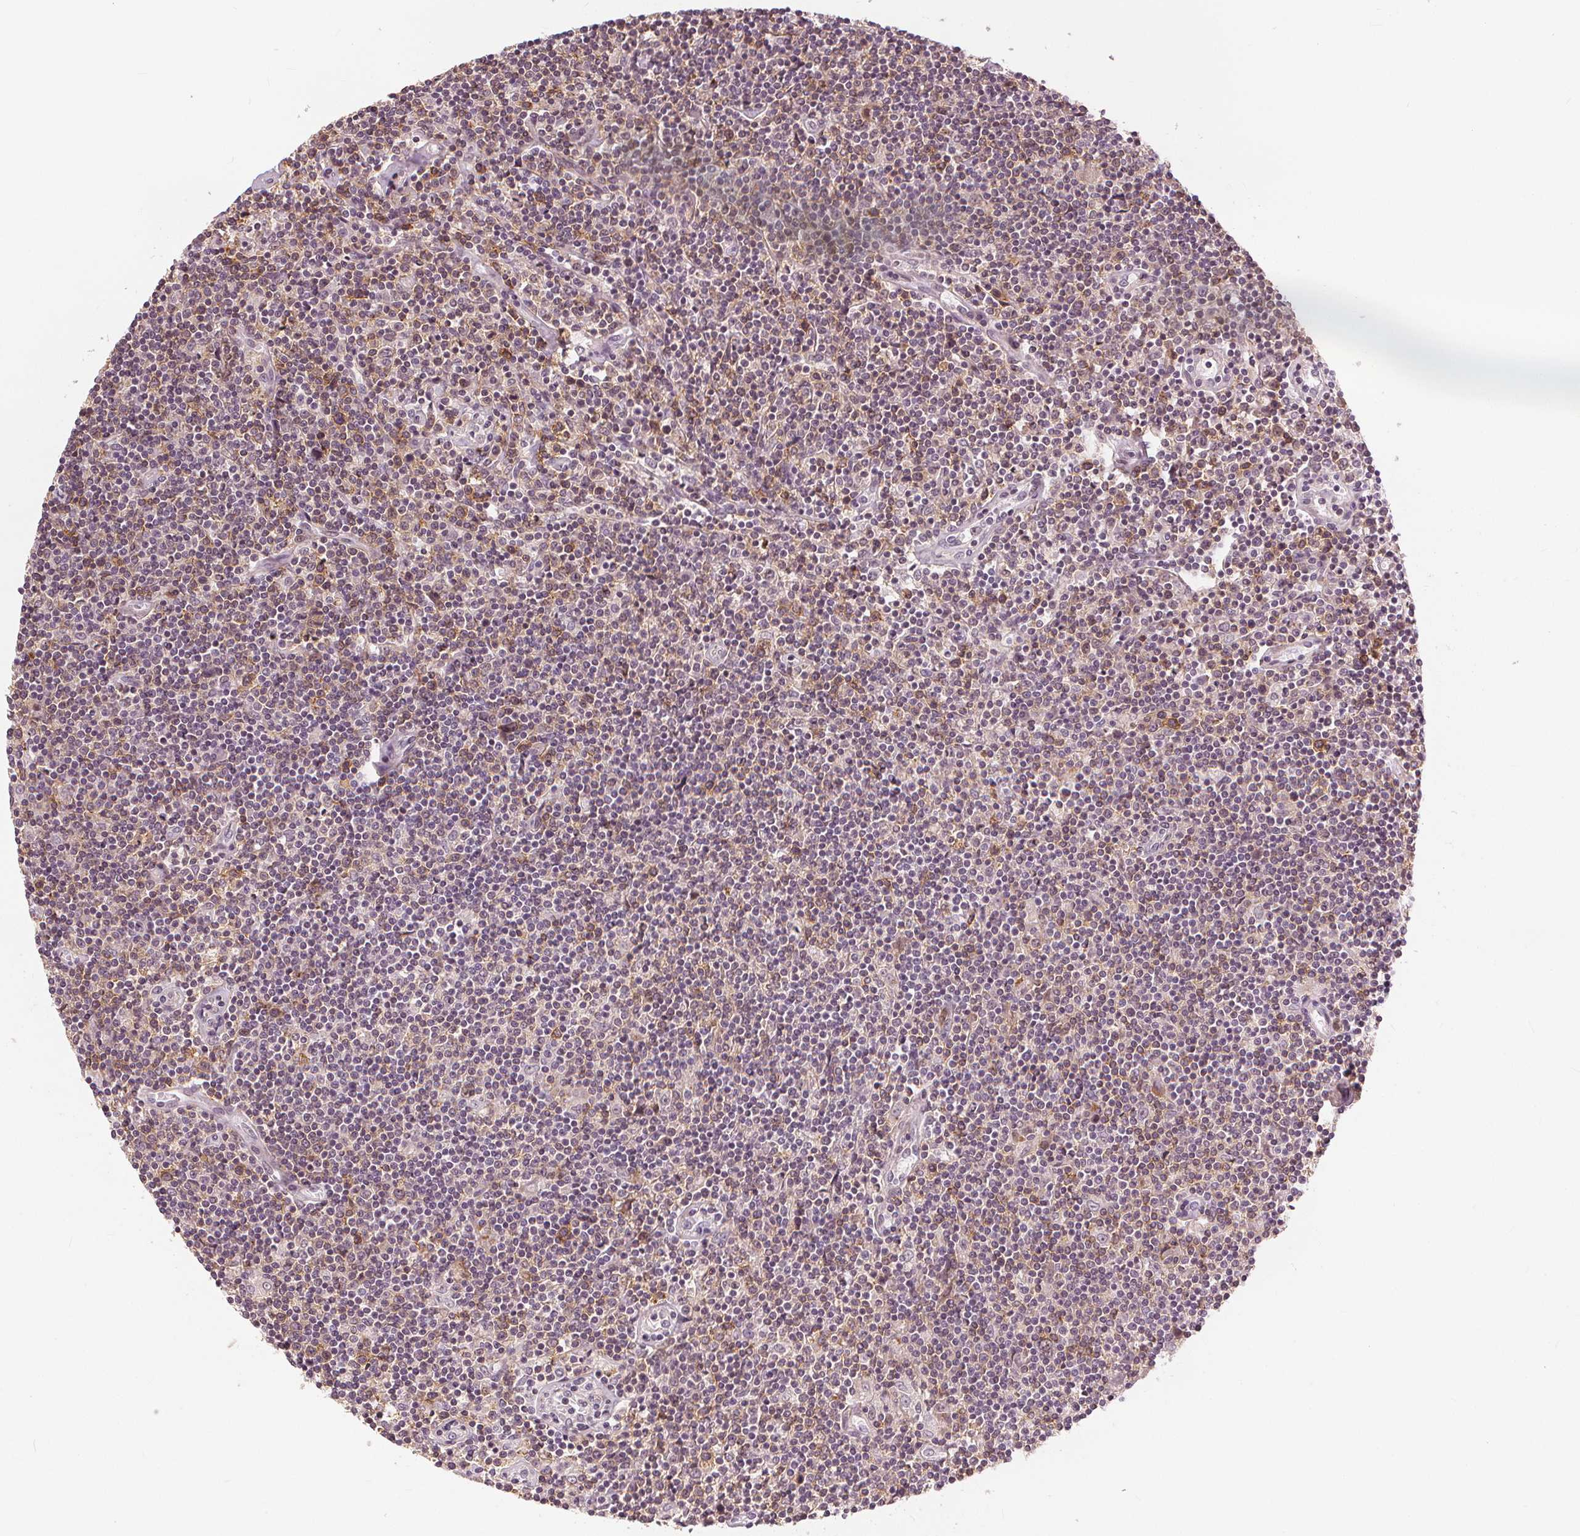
{"staining": {"intensity": "negative", "quantity": "none", "location": "none"}, "tissue": "lymphoma", "cell_type": "Tumor cells", "image_type": "cancer", "snomed": [{"axis": "morphology", "description": "Hodgkin's disease, NOS"}, {"axis": "topography", "description": "Lymph node"}], "caption": "Tumor cells are negative for protein expression in human Hodgkin's disease. Nuclei are stained in blue.", "gene": "SLC34A1", "patient": {"sex": "male", "age": 40}}